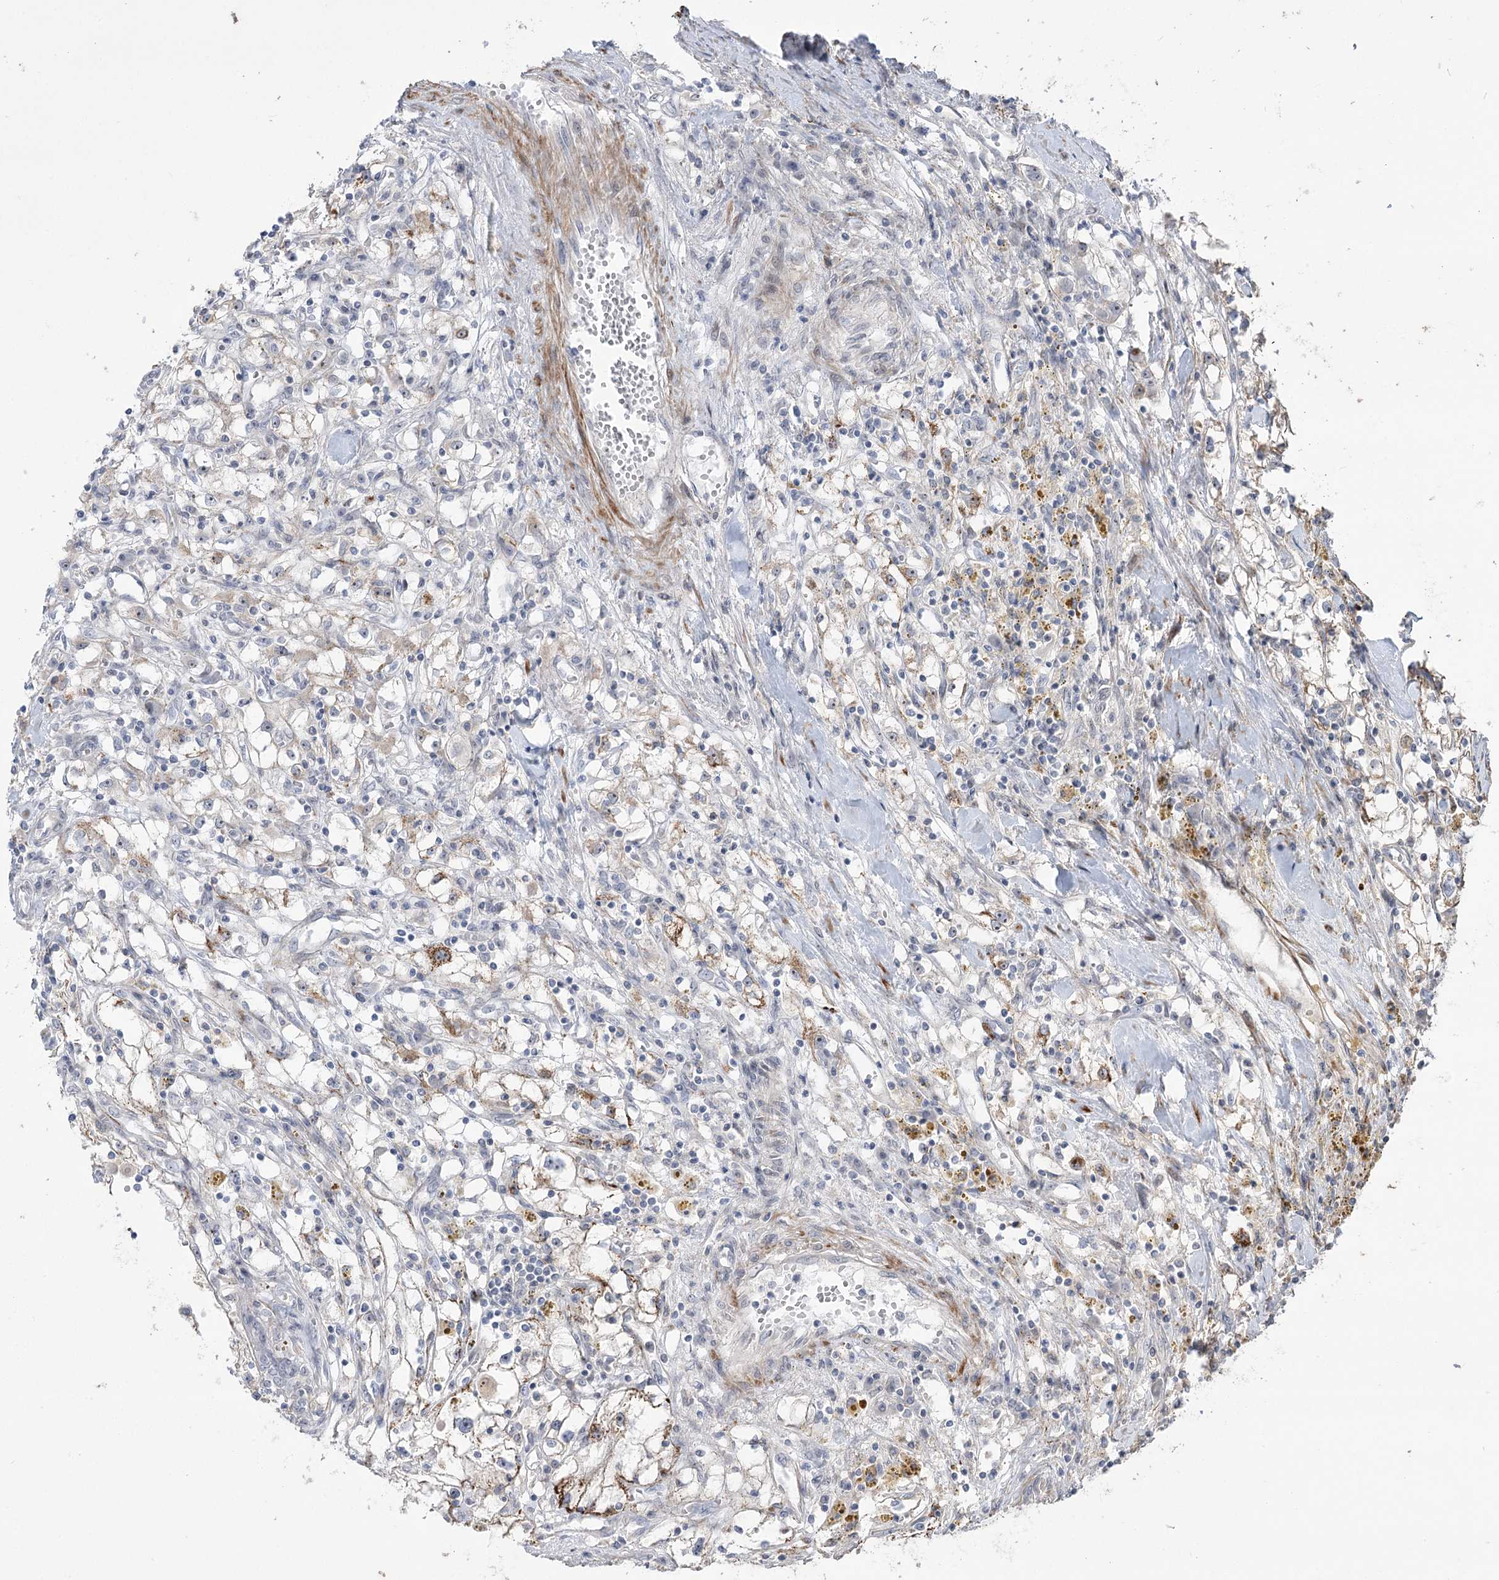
{"staining": {"intensity": "moderate", "quantity": "<25%", "location": "cytoplasmic/membranous"}, "tissue": "renal cancer", "cell_type": "Tumor cells", "image_type": "cancer", "snomed": [{"axis": "morphology", "description": "Adenocarcinoma, NOS"}, {"axis": "topography", "description": "Kidney"}], "caption": "A photomicrograph of renal cancer stained for a protein displays moderate cytoplasmic/membranous brown staining in tumor cells.", "gene": "ZSCAN23", "patient": {"sex": "male", "age": 56}}